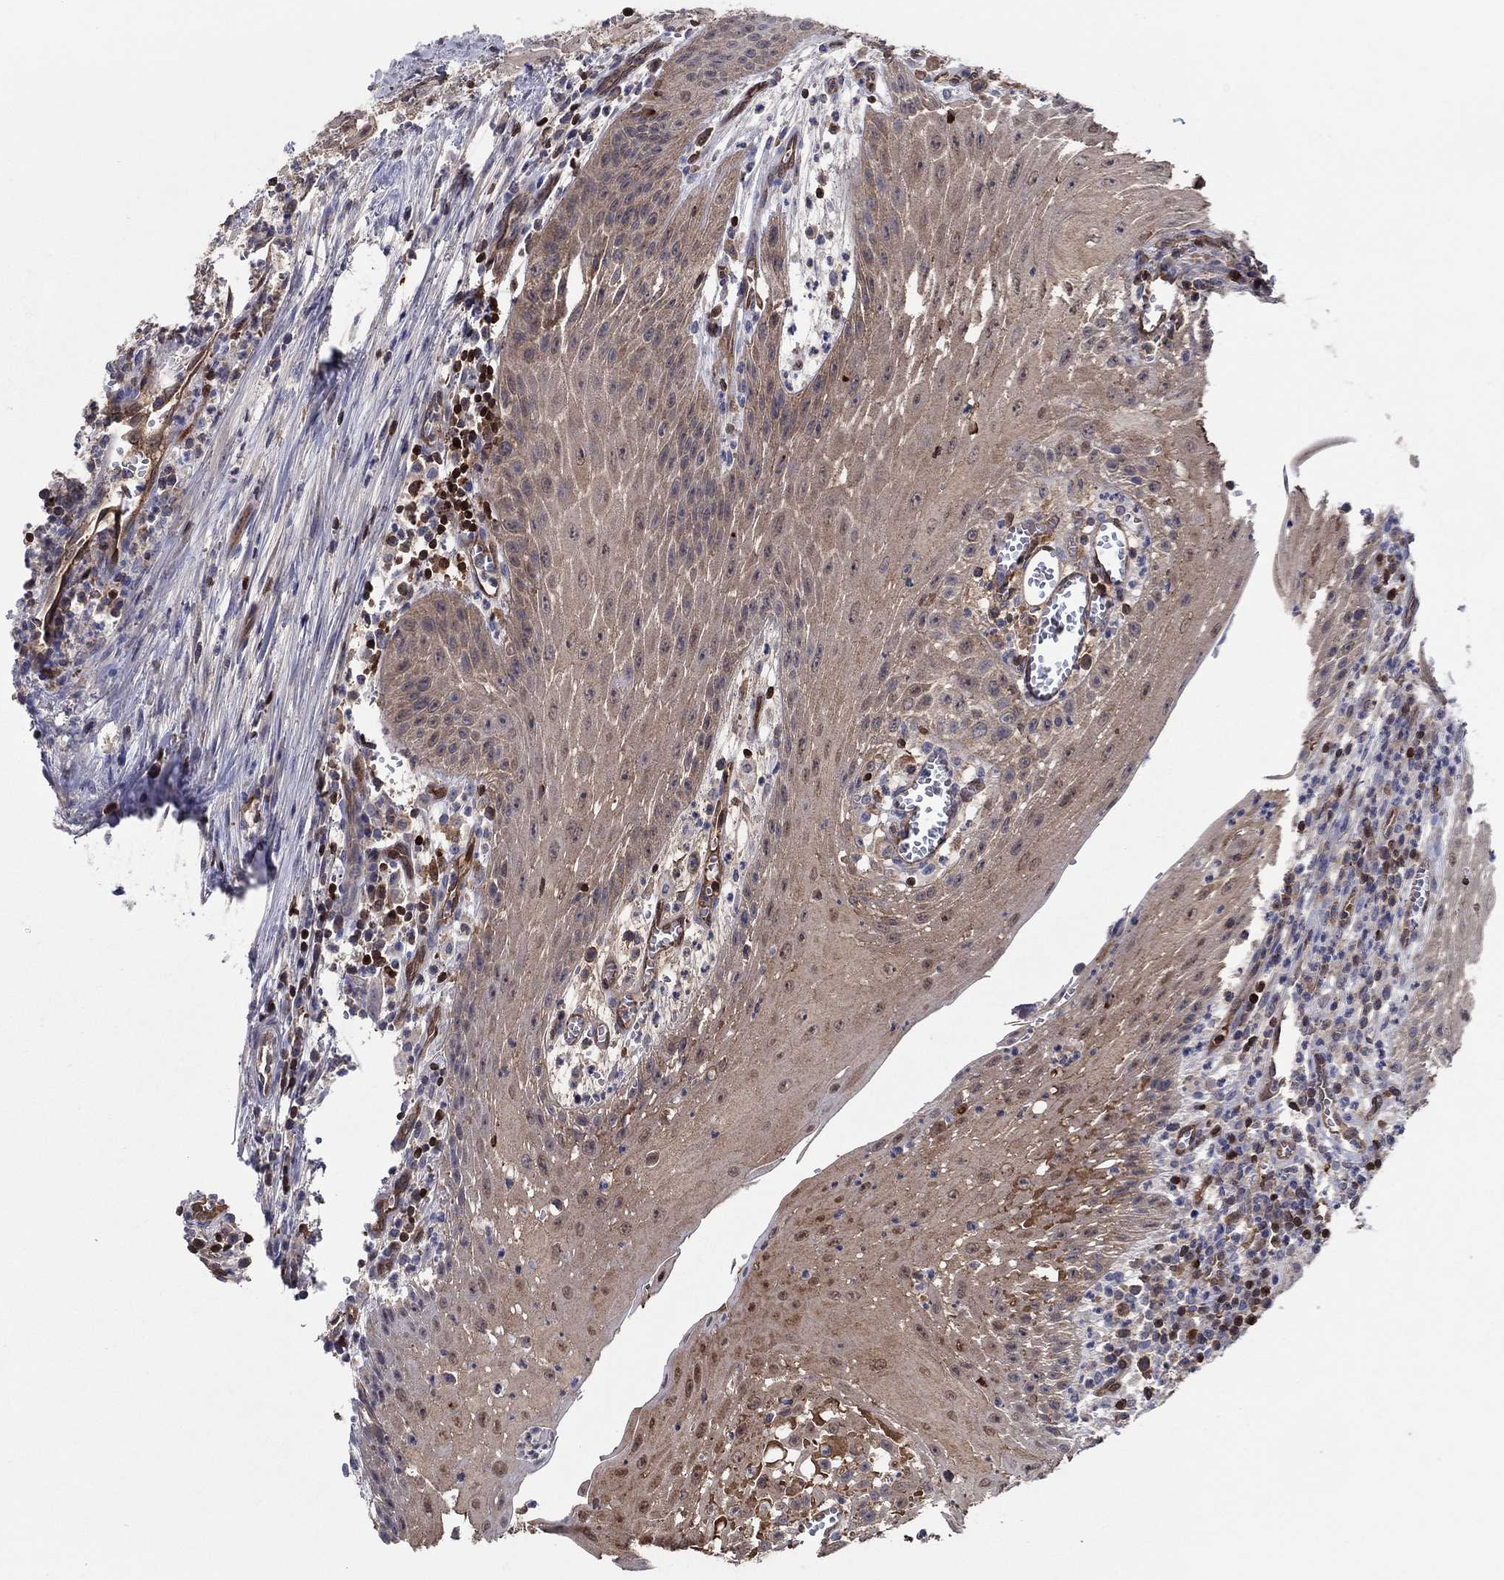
{"staining": {"intensity": "weak", "quantity": ">75%", "location": "cytoplasmic/membranous,nuclear"}, "tissue": "head and neck cancer", "cell_type": "Tumor cells", "image_type": "cancer", "snomed": [{"axis": "morphology", "description": "Squamous cell carcinoma, NOS"}, {"axis": "topography", "description": "Oral tissue"}, {"axis": "topography", "description": "Head-Neck"}], "caption": "Protein expression analysis of human head and neck squamous cell carcinoma reveals weak cytoplasmic/membranous and nuclear positivity in approximately >75% of tumor cells.", "gene": "AGFG2", "patient": {"sex": "male", "age": 58}}